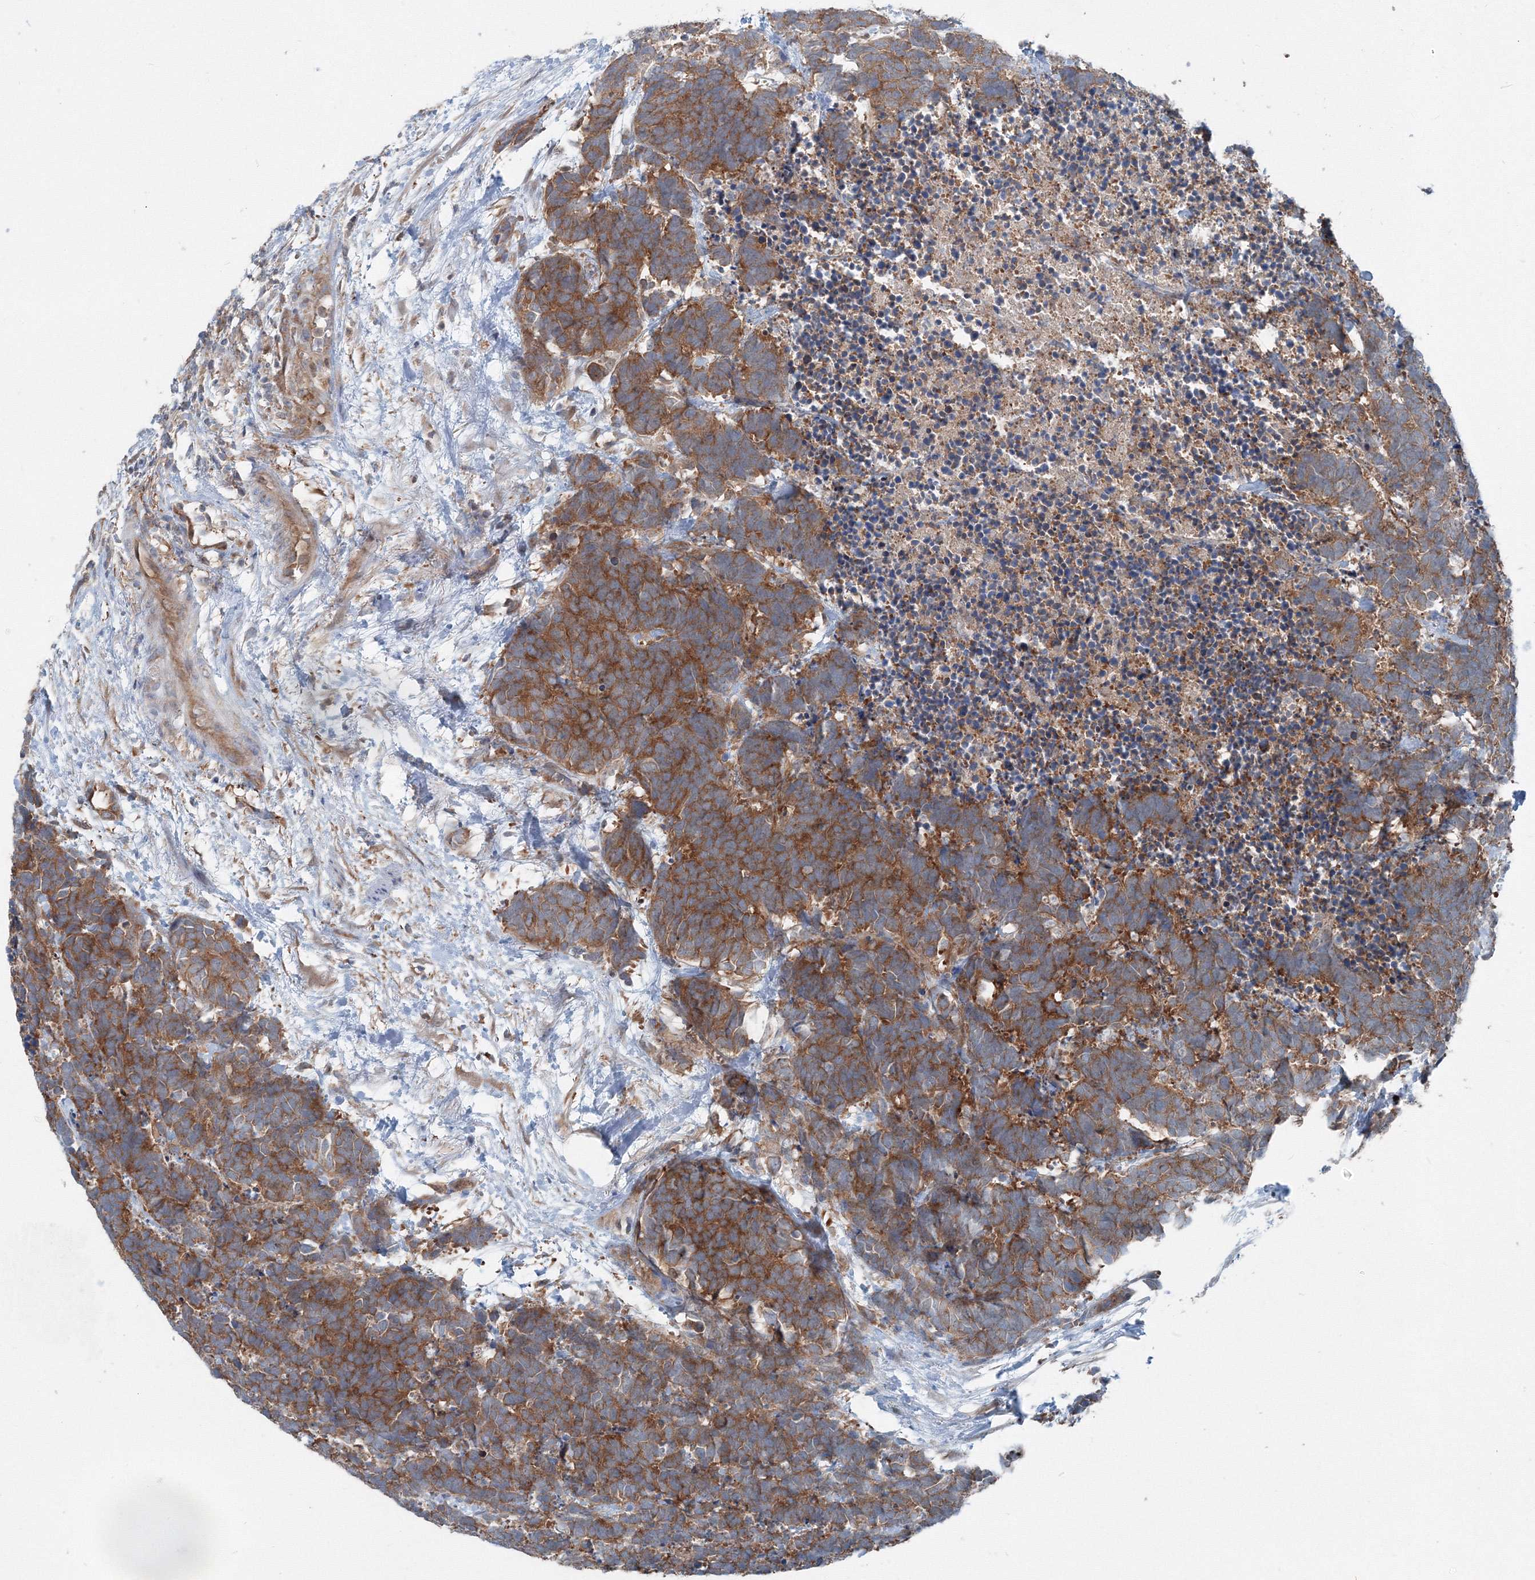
{"staining": {"intensity": "moderate", "quantity": ">75%", "location": "cytoplasmic/membranous"}, "tissue": "carcinoid", "cell_type": "Tumor cells", "image_type": "cancer", "snomed": [{"axis": "morphology", "description": "Carcinoma, NOS"}, {"axis": "morphology", "description": "Carcinoid, malignant, NOS"}, {"axis": "topography", "description": "Urinary bladder"}], "caption": "DAB (3,3'-diaminobenzidine) immunohistochemical staining of carcinoid reveals moderate cytoplasmic/membranous protein expression in approximately >75% of tumor cells.", "gene": "TPRKB", "patient": {"sex": "male", "age": 57}}